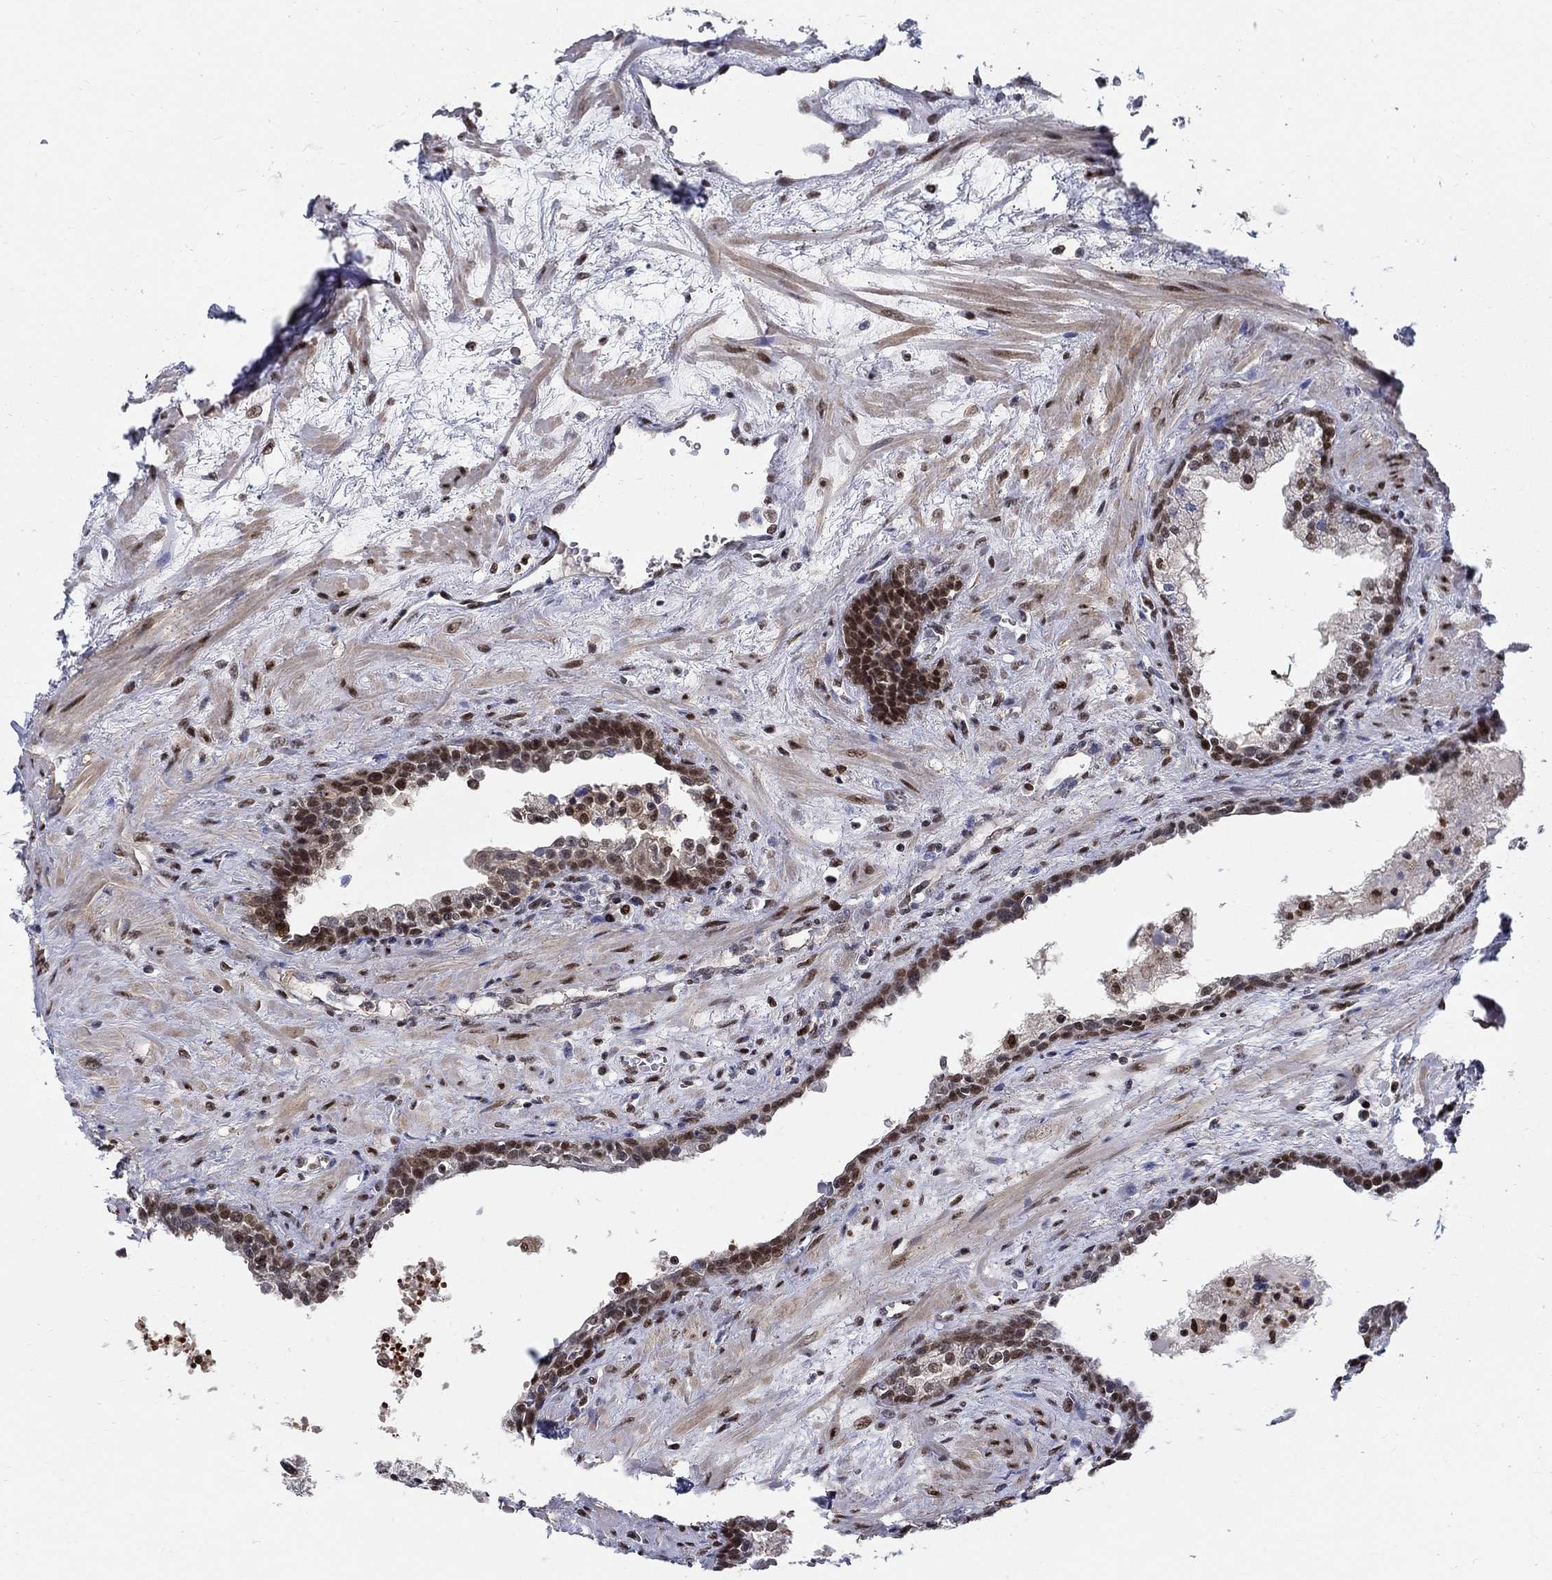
{"staining": {"intensity": "strong", "quantity": "25%-75%", "location": "nuclear"}, "tissue": "prostate", "cell_type": "Glandular cells", "image_type": "normal", "snomed": [{"axis": "morphology", "description": "Normal tissue, NOS"}, {"axis": "topography", "description": "Prostate"}], "caption": "A high-resolution image shows immunohistochemistry (IHC) staining of normal prostate, which reveals strong nuclear positivity in about 25%-75% of glandular cells.", "gene": "ZNF594", "patient": {"sex": "male", "age": 63}}